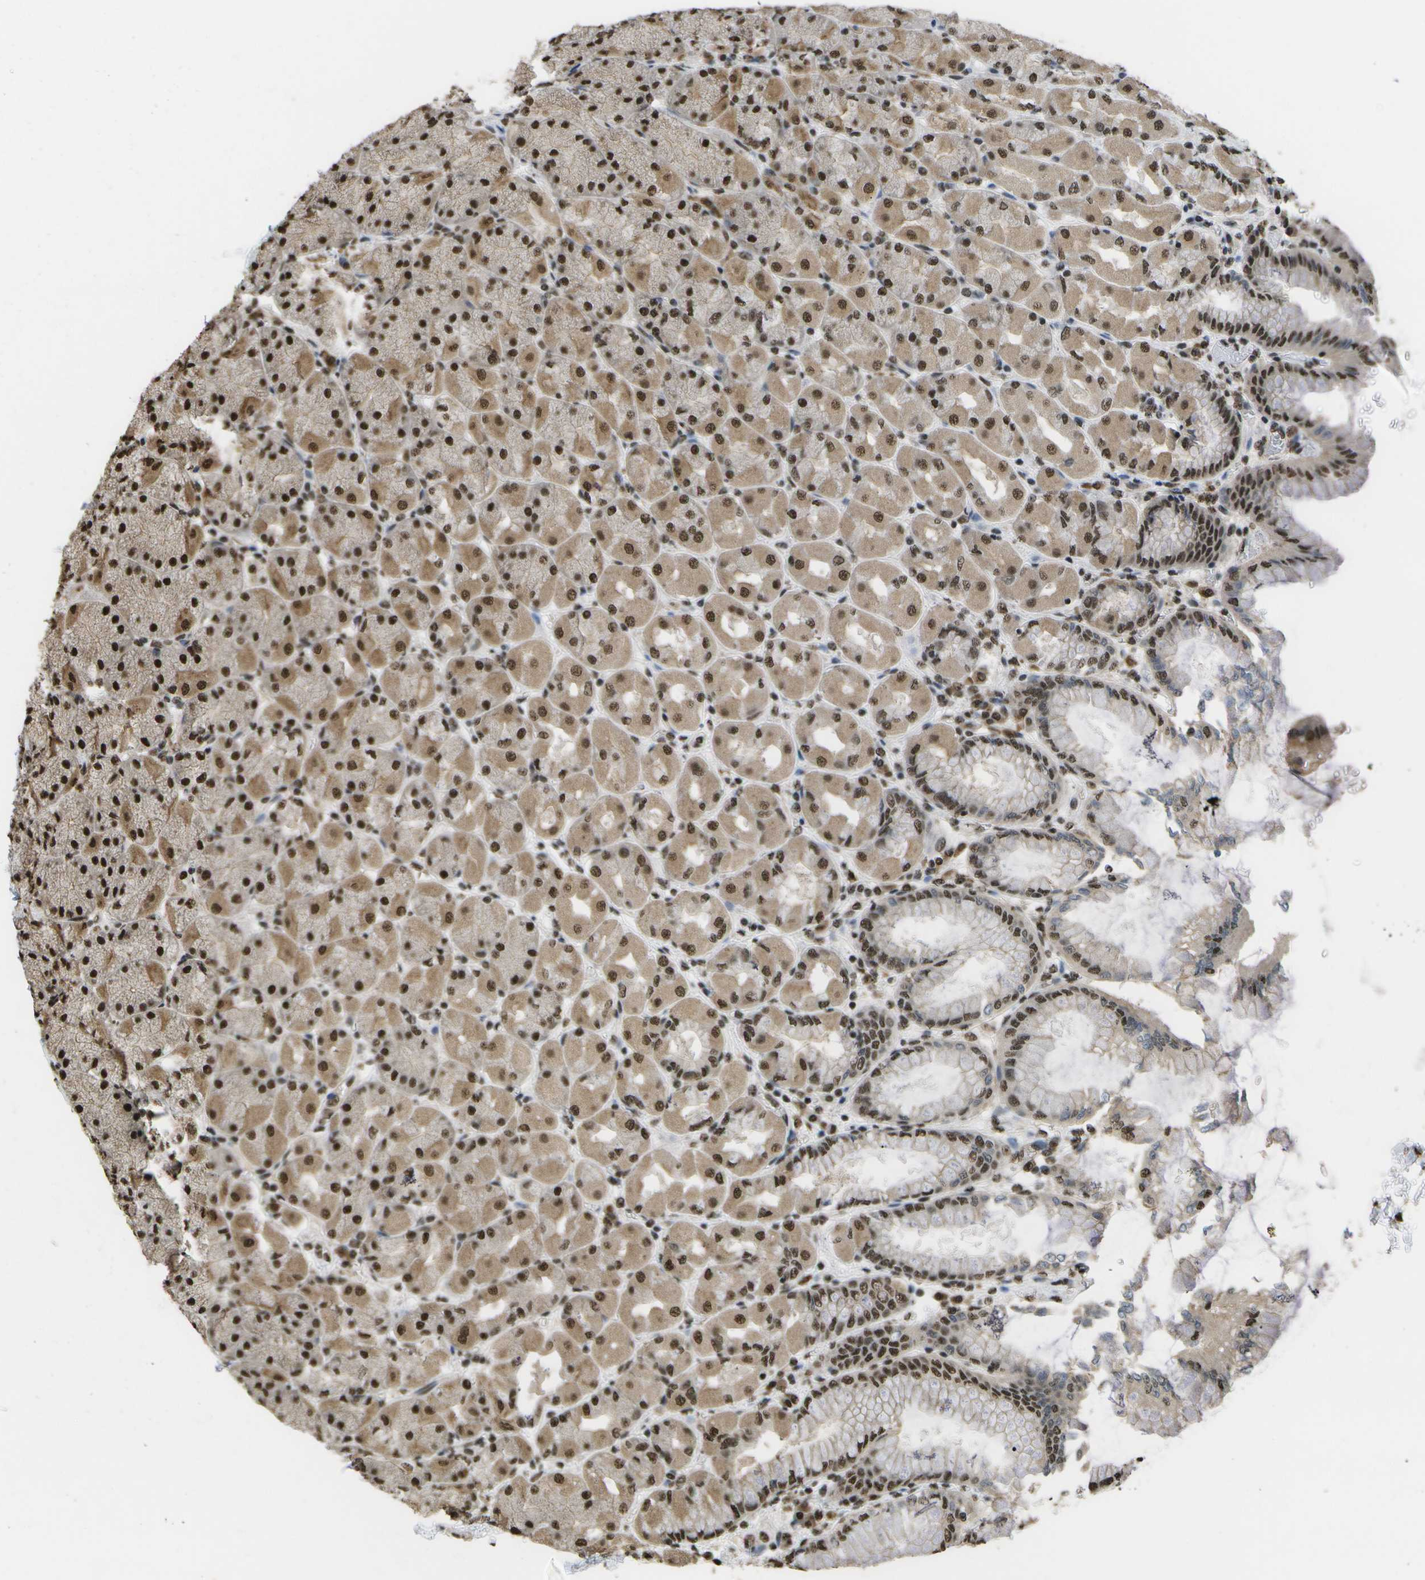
{"staining": {"intensity": "strong", "quantity": ">75%", "location": "cytoplasmic/membranous,nuclear"}, "tissue": "stomach", "cell_type": "Glandular cells", "image_type": "normal", "snomed": [{"axis": "morphology", "description": "Normal tissue, NOS"}, {"axis": "topography", "description": "Stomach, upper"}], "caption": "The photomicrograph reveals staining of normal stomach, revealing strong cytoplasmic/membranous,nuclear protein staining (brown color) within glandular cells.", "gene": "SPEN", "patient": {"sex": "female", "age": 56}}